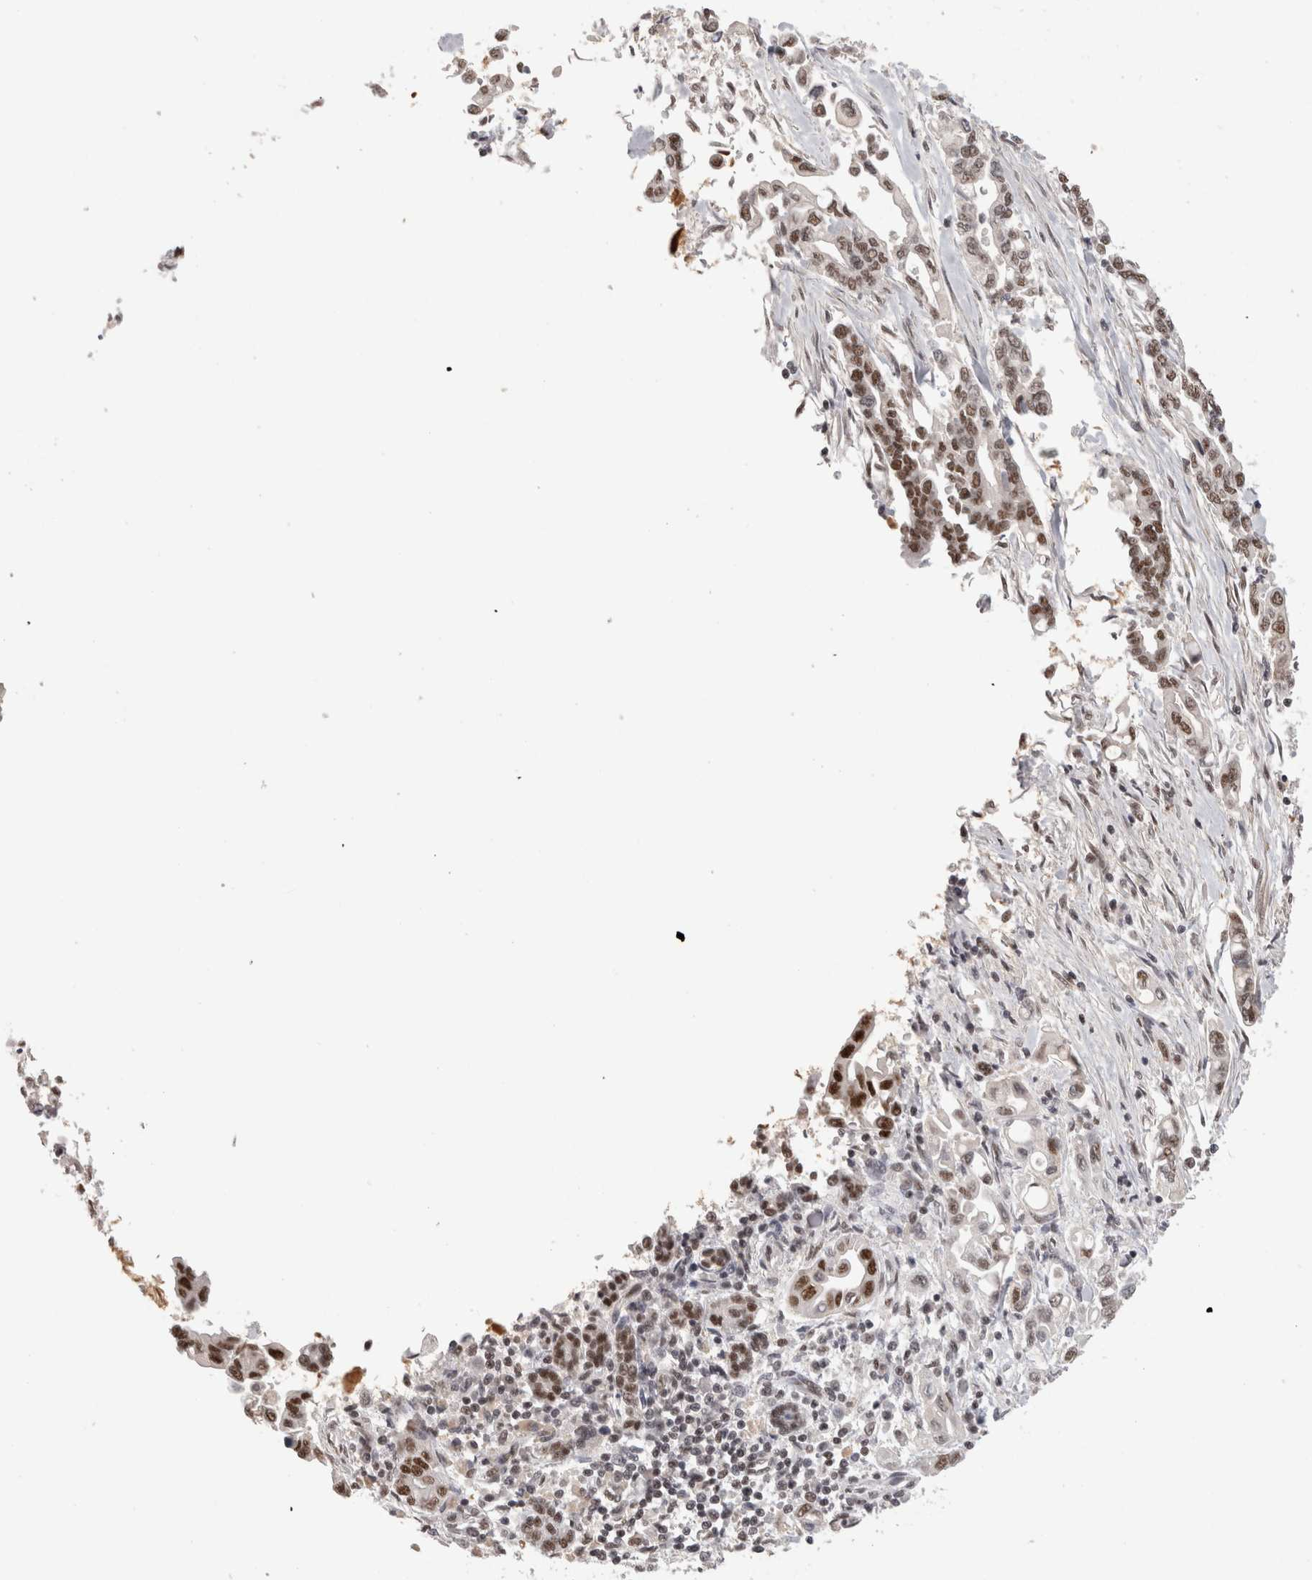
{"staining": {"intensity": "strong", "quantity": "25%-75%", "location": "nuclear"}, "tissue": "pancreatic cancer", "cell_type": "Tumor cells", "image_type": "cancer", "snomed": [{"axis": "morphology", "description": "Adenocarcinoma, NOS"}, {"axis": "topography", "description": "Pancreas"}], "caption": "Tumor cells reveal high levels of strong nuclear staining in about 25%-75% of cells in pancreatic adenocarcinoma.", "gene": "ZNF830", "patient": {"sex": "female", "age": 57}}